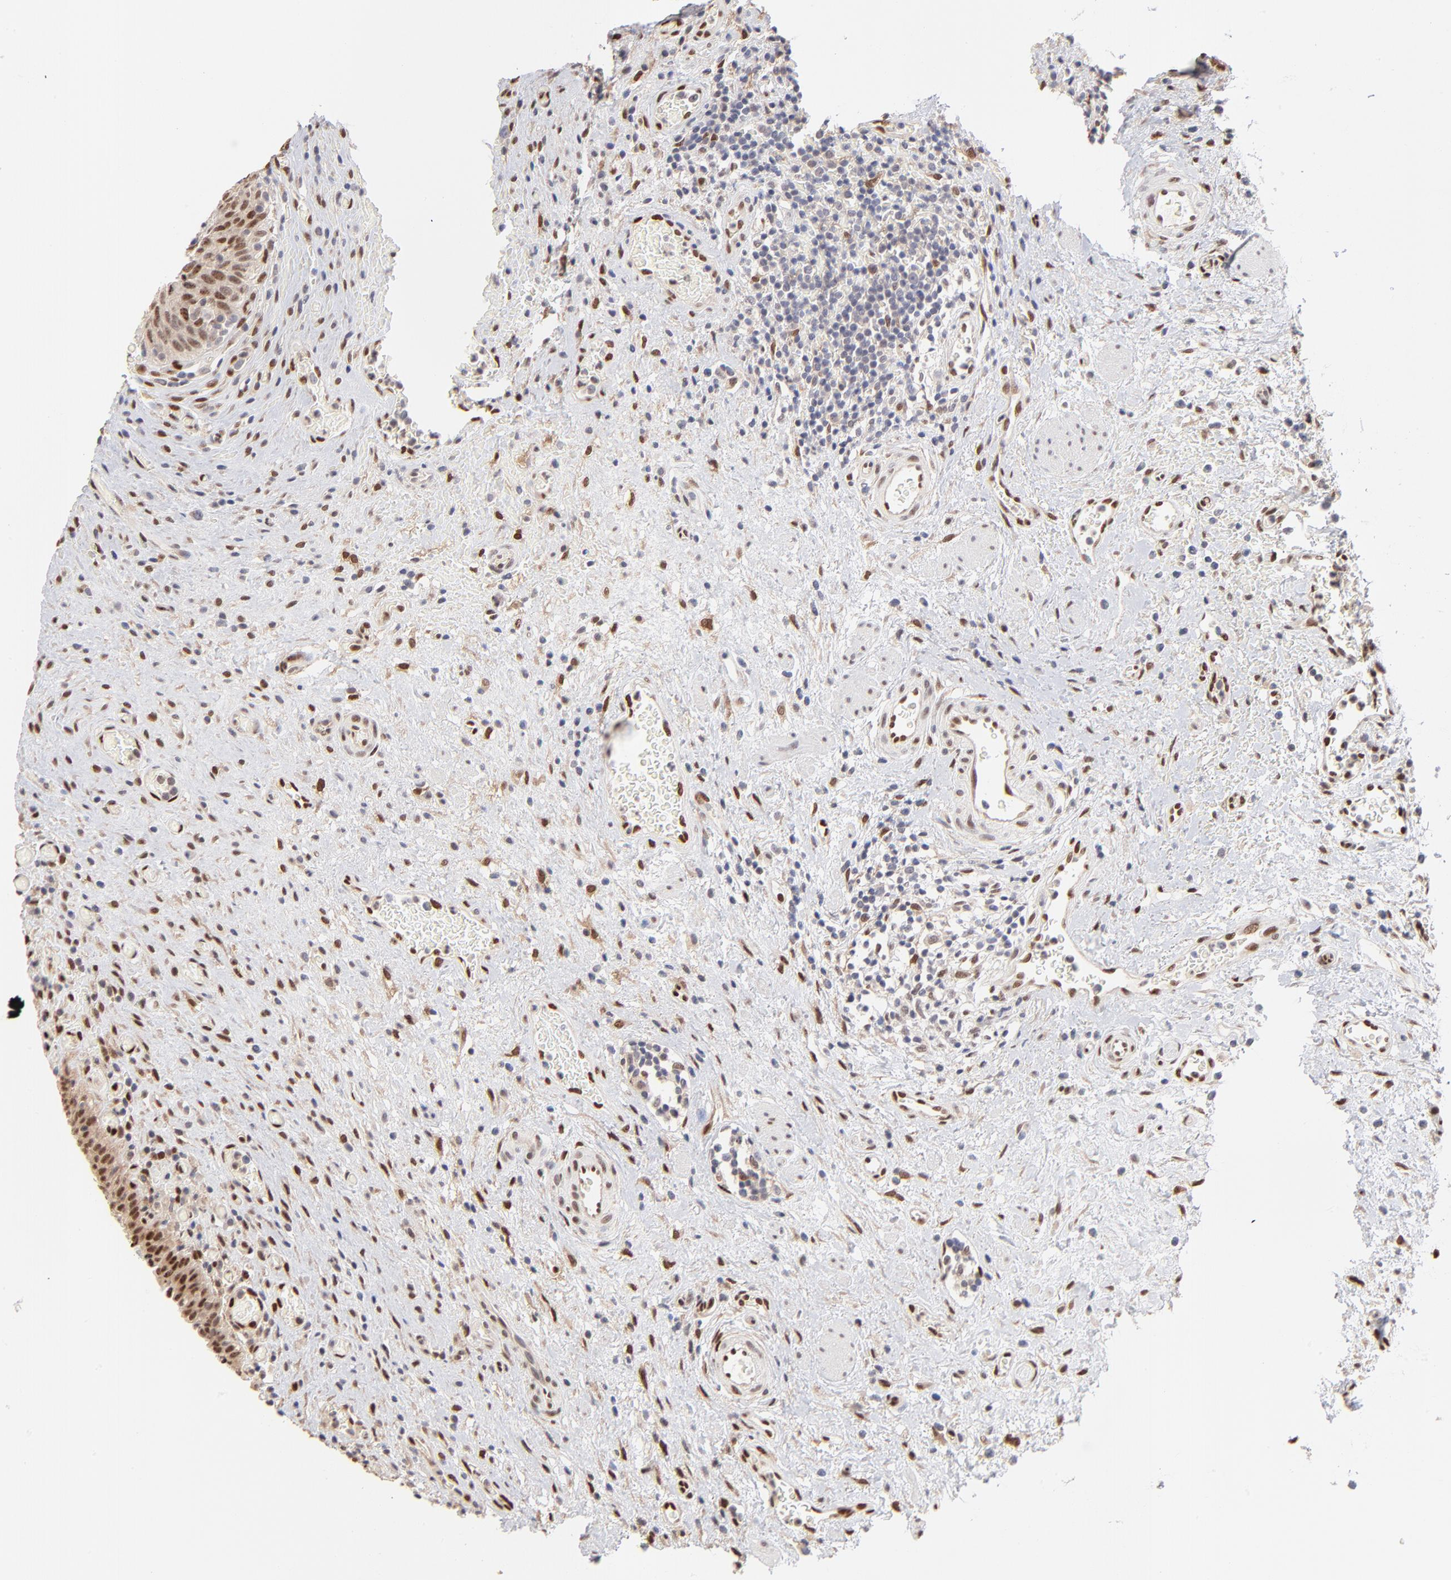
{"staining": {"intensity": "strong", "quantity": ">75%", "location": "cytoplasmic/membranous,nuclear"}, "tissue": "urinary bladder", "cell_type": "Urothelial cells", "image_type": "normal", "snomed": [{"axis": "morphology", "description": "Normal tissue, NOS"}, {"axis": "morphology", "description": "Urothelial carcinoma, High grade"}, {"axis": "topography", "description": "Urinary bladder"}], "caption": "This is a histology image of immunohistochemistry (IHC) staining of normal urinary bladder, which shows strong expression in the cytoplasmic/membranous,nuclear of urothelial cells.", "gene": "STAT3", "patient": {"sex": "male", "age": 51}}